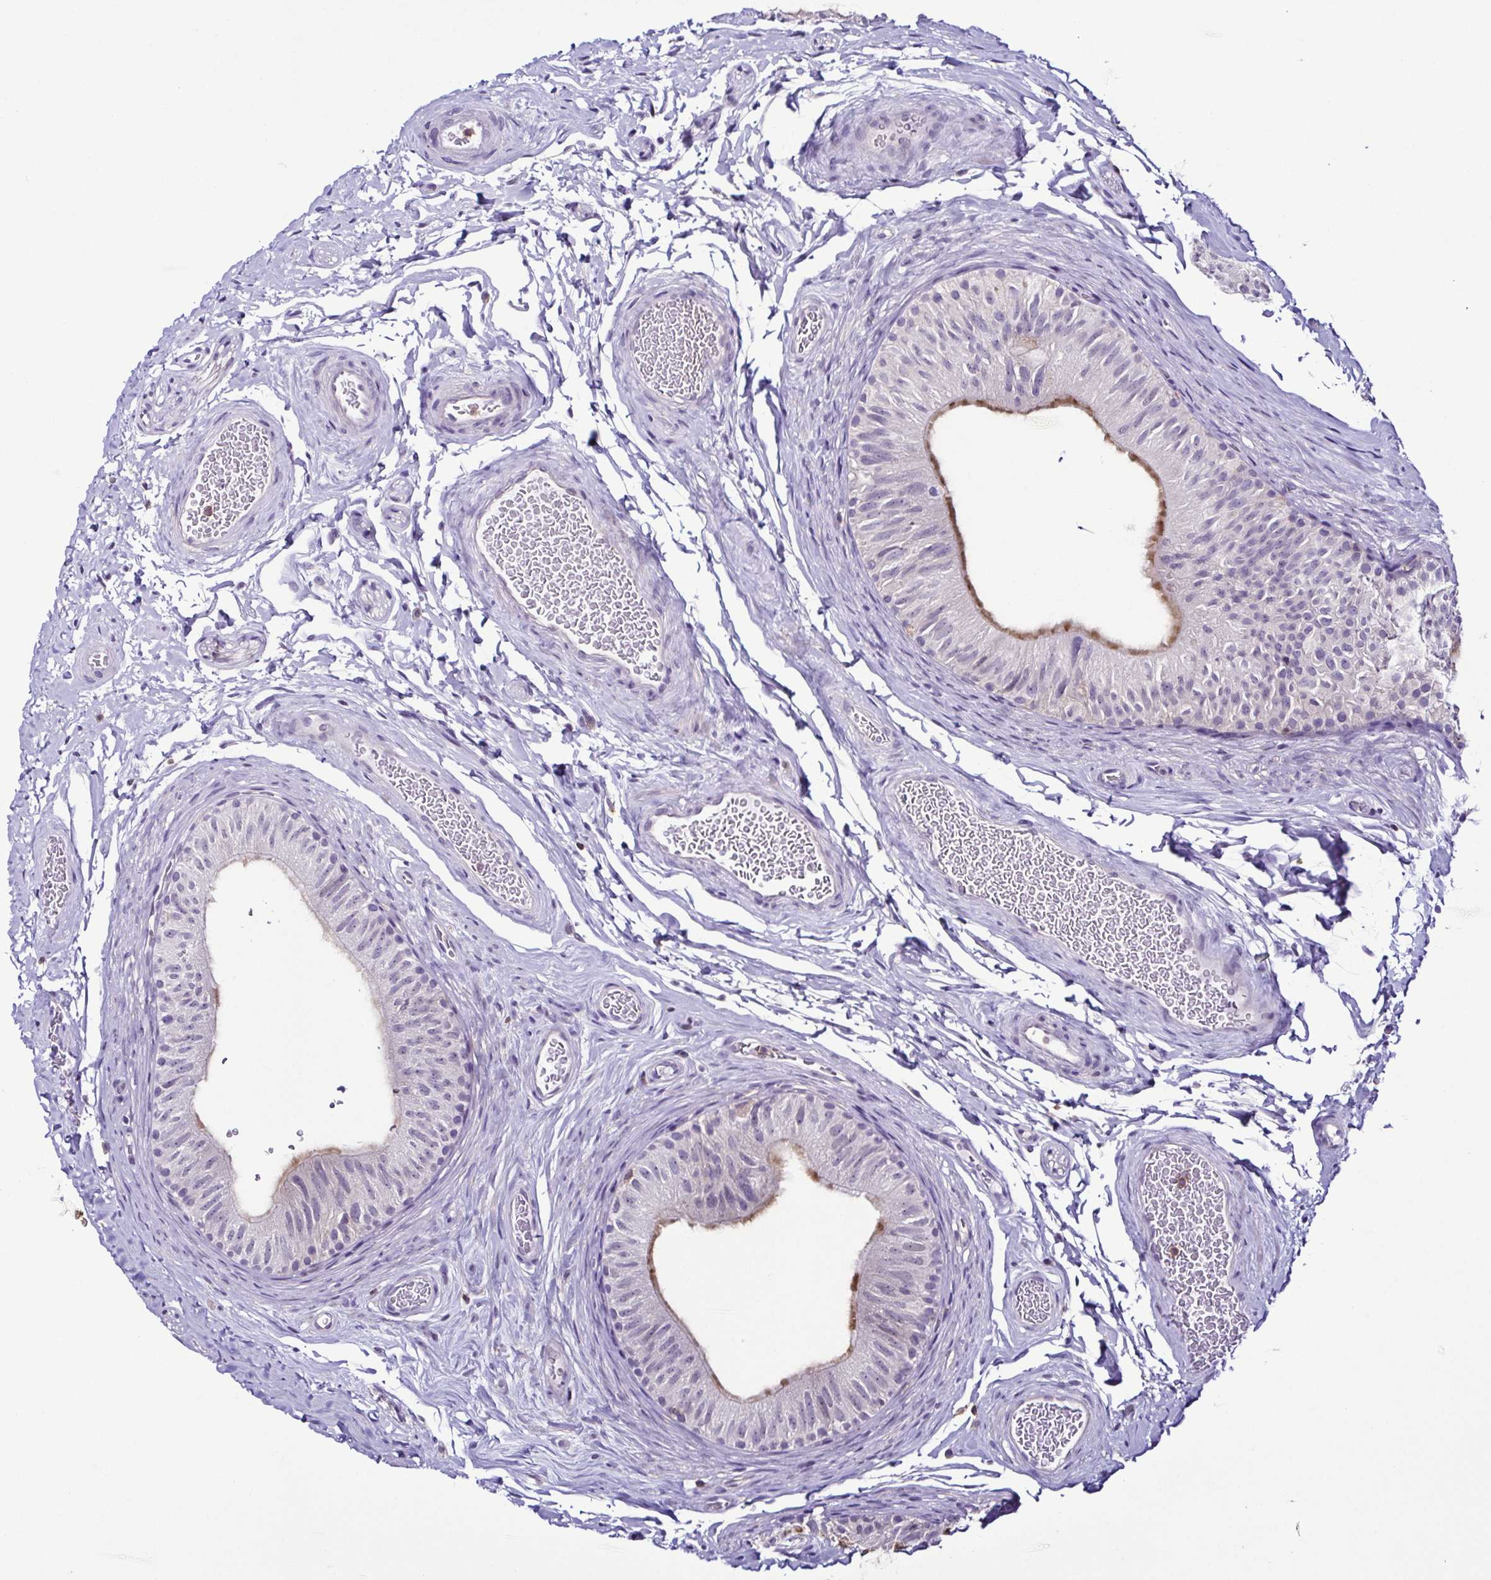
{"staining": {"intensity": "negative", "quantity": "none", "location": "none"}, "tissue": "epididymis", "cell_type": "Glandular cells", "image_type": "normal", "snomed": [{"axis": "morphology", "description": "Normal tissue, NOS"}, {"axis": "topography", "description": "Epididymis, spermatic cord, NOS"}, {"axis": "topography", "description": "Epididymis"}], "caption": "Protein analysis of unremarkable epididymis reveals no significant staining in glandular cells.", "gene": "TNNT2", "patient": {"sex": "male", "age": 31}}